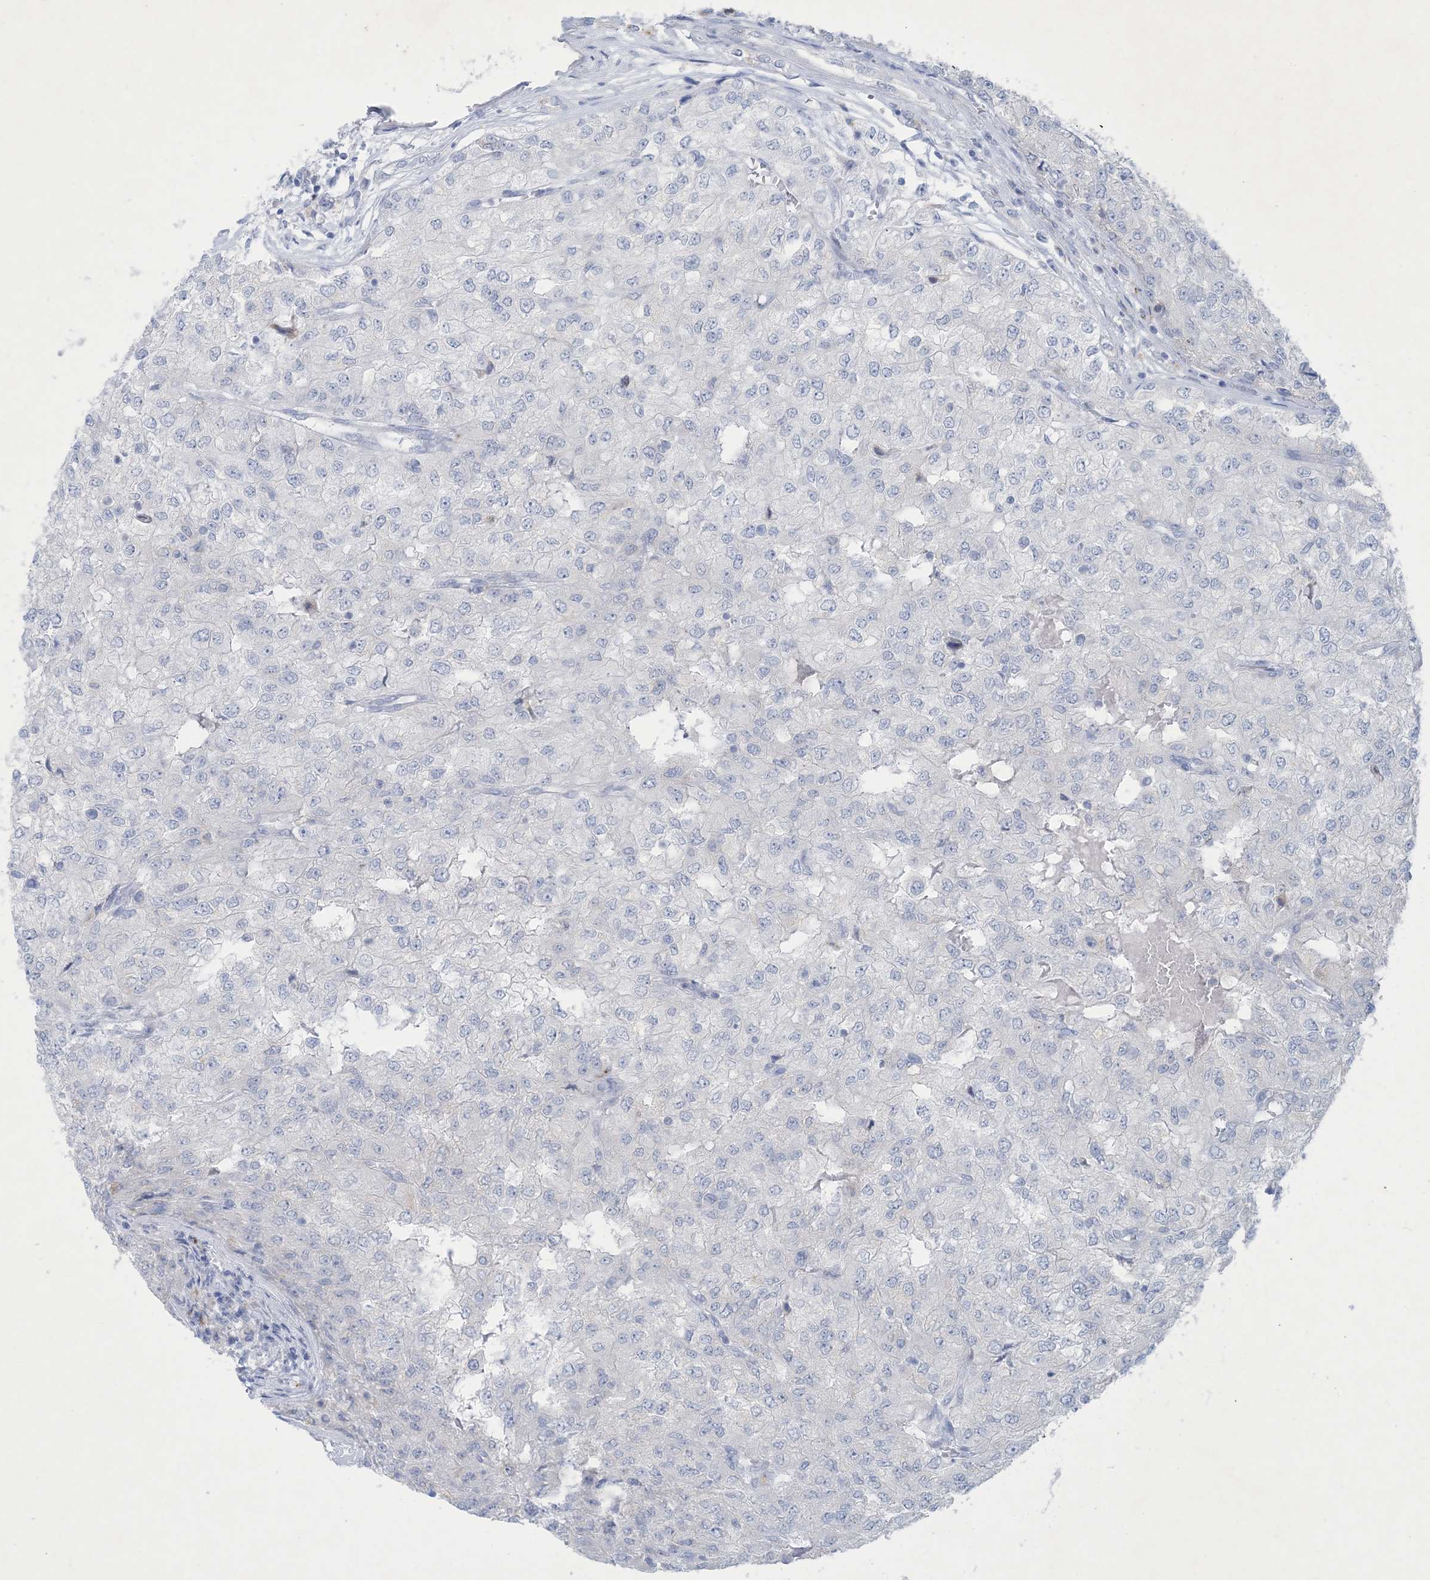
{"staining": {"intensity": "negative", "quantity": "none", "location": "none"}, "tissue": "renal cancer", "cell_type": "Tumor cells", "image_type": "cancer", "snomed": [{"axis": "morphology", "description": "Adenocarcinoma, NOS"}, {"axis": "topography", "description": "Kidney"}], "caption": "DAB (3,3'-diaminobenzidine) immunohistochemical staining of human renal cancer shows no significant expression in tumor cells.", "gene": "GABRG1", "patient": {"sex": "female", "age": 54}}